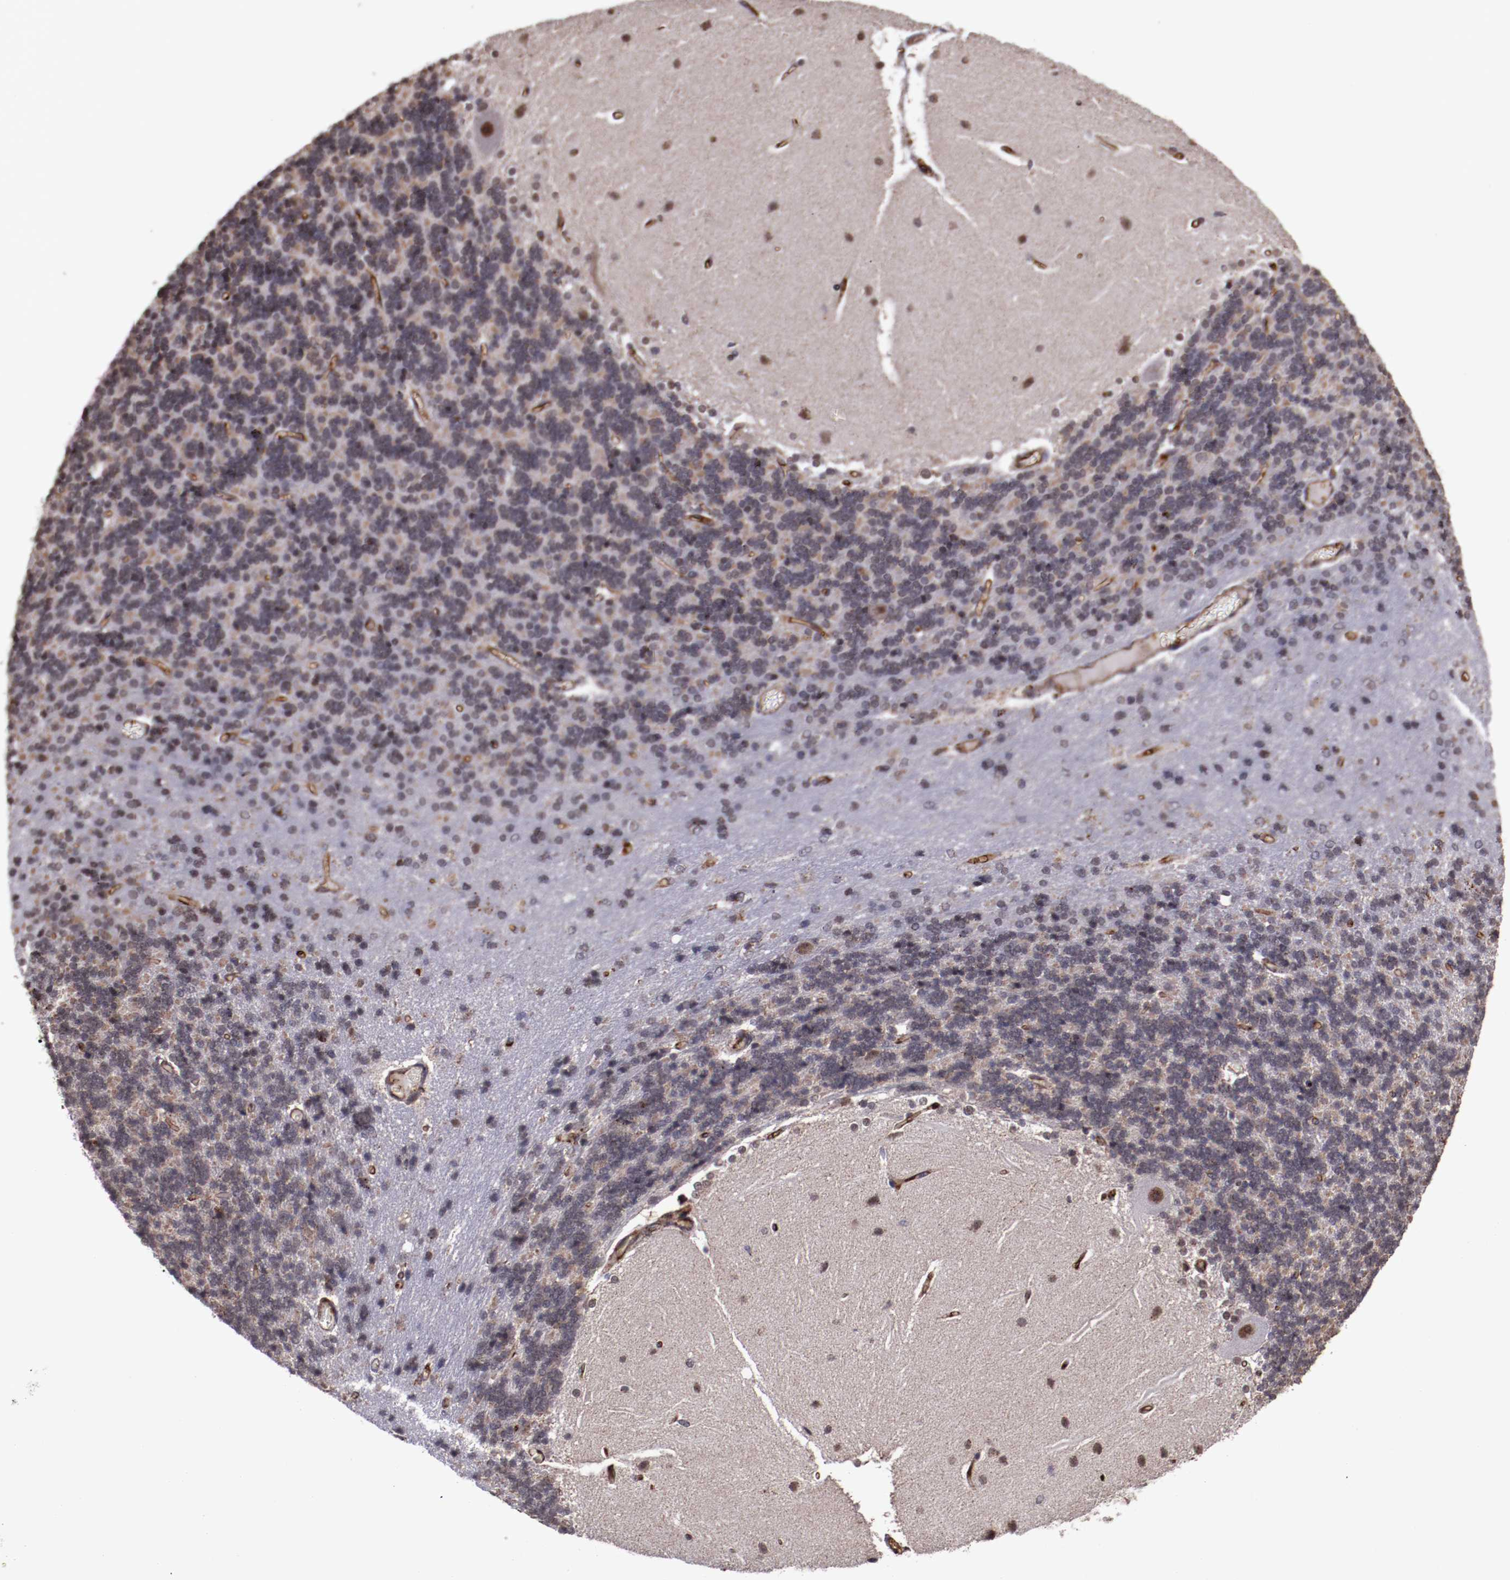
{"staining": {"intensity": "weak", "quantity": "<25%", "location": "nuclear"}, "tissue": "cerebellum", "cell_type": "Cells in granular layer", "image_type": "normal", "snomed": [{"axis": "morphology", "description": "Normal tissue, NOS"}, {"axis": "topography", "description": "Cerebellum"}], "caption": "Immunohistochemical staining of normal human cerebellum demonstrates no significant positivity in cells in granular layer. (Immunohistochemistry (ihc), brightfield microscopy, high magnification).", "gene": "LONP1", "patient": {"sex": "female", "age": 54}}